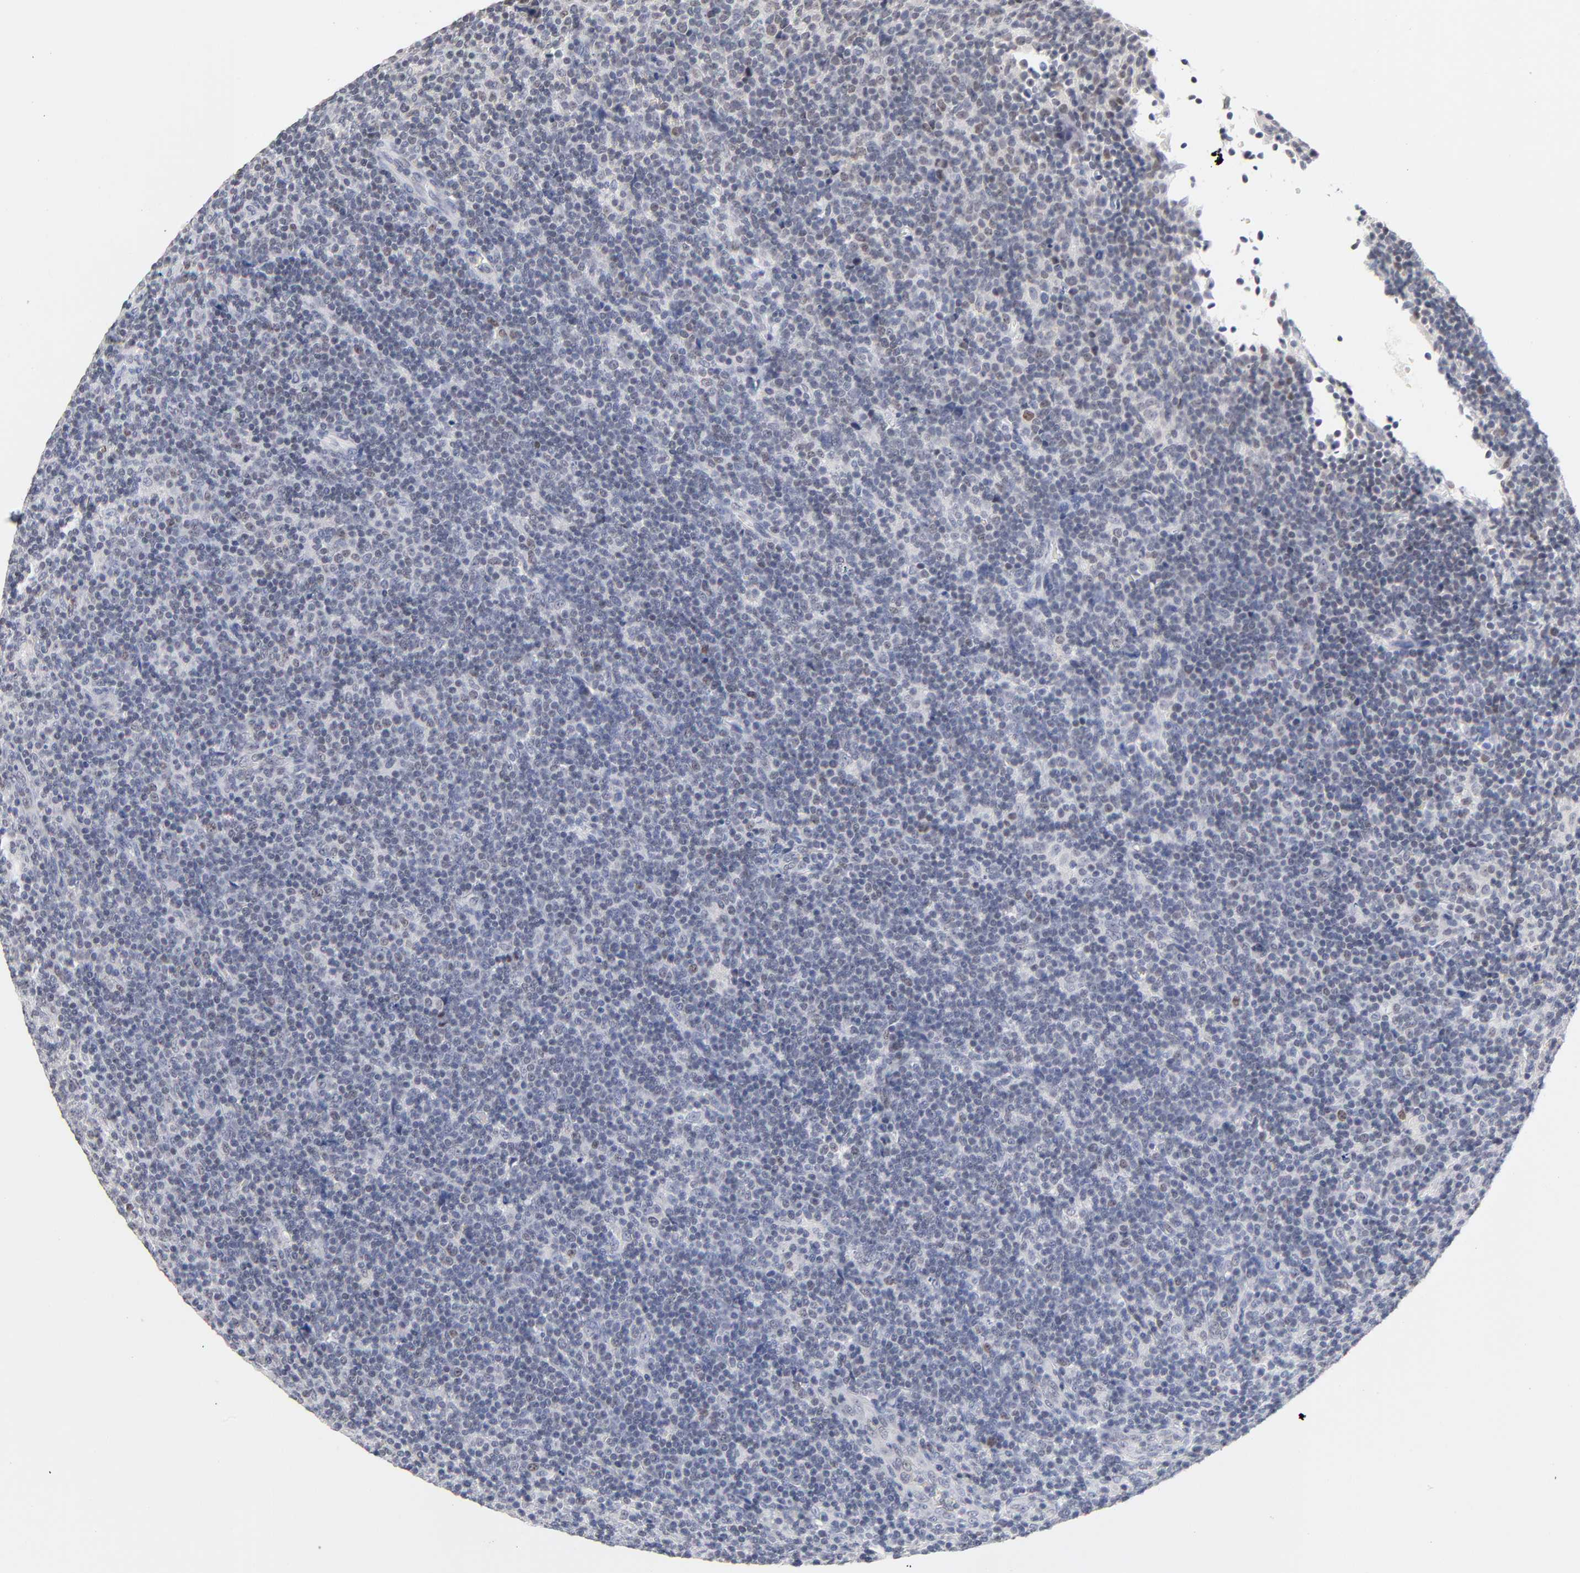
{"staining": {"intensity": "weak", "quantity": "<25%", "location": "nuclear"}, "tissue": "lymphoma", "cell_type": "Tumor cells", "image_type": "cancer", "snomed": [{"axis": "morphology", "description": "Malignant lymphoma, non-Hodgkin's type, Low grade"}, {"axis": "topography", "description": "Lymph node"}], "caption": "A high-resolution photomicrograph shows immunohistochemistry (IHC) staining of lymphoma, which displays no significant expression in tumor cells. (DAB immunohistochemistry, high magnification).", "gene": "ORC2", "patient": {"sex": "male", "age": 70}}